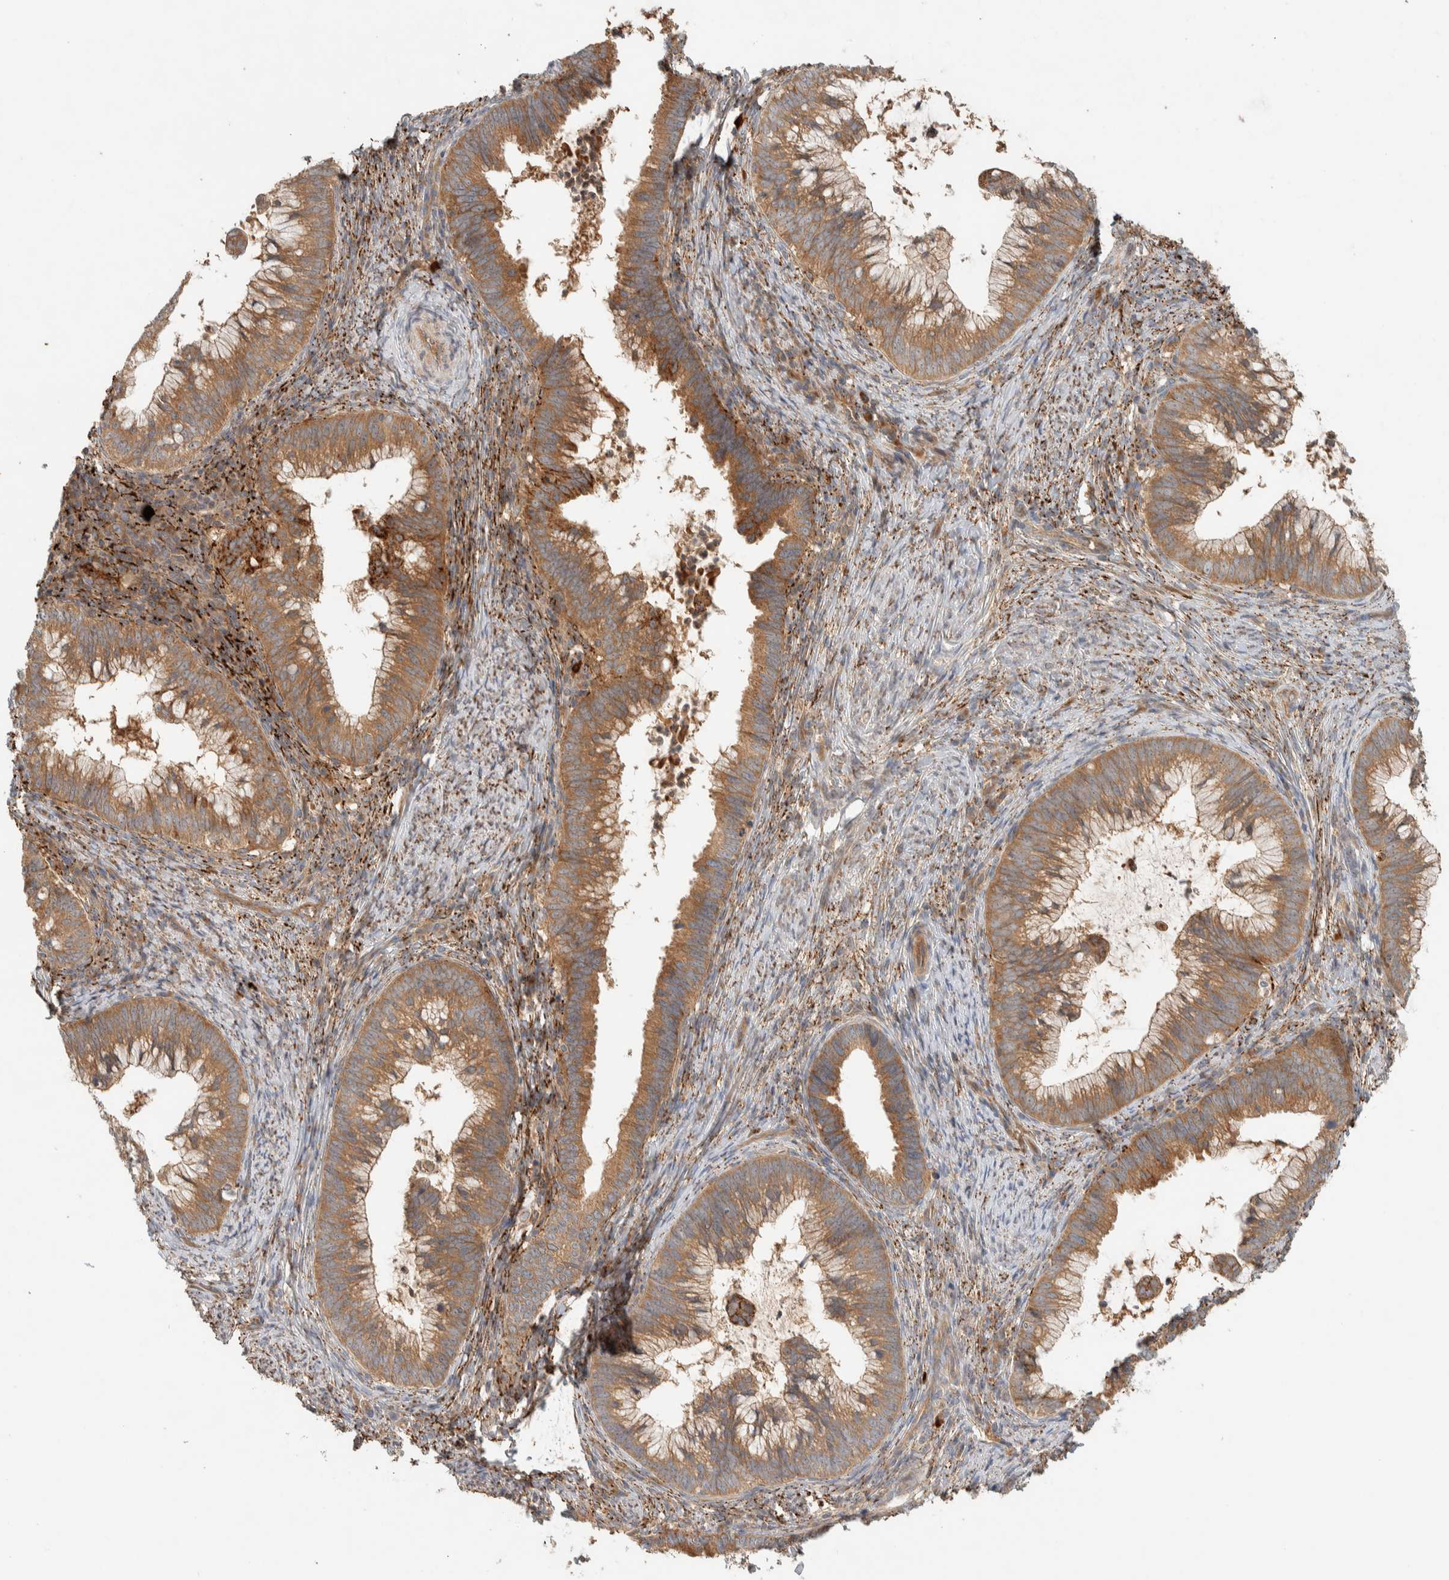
{"staining": {"intensity": "moderate", "quantity": ">75%", "location": "cytoplasmic/membranous"}, "tissue": "cervical cancer", "cell_type": "Tumor cells", "image_type": "cancer", "snomed": [{"axis": "morphology", "description": "Adenocarcinoma, NOS"}, {"axis": "topography", "description": "Cervix"}], "caption": "Human cervical cancer stained for a protein (brown) shows moderate cytoplasmic/membranous positive positivity in about >75% of tumor cells.", "gene": "FAM167A", "patient": {"sex": "female", "age": 36}}